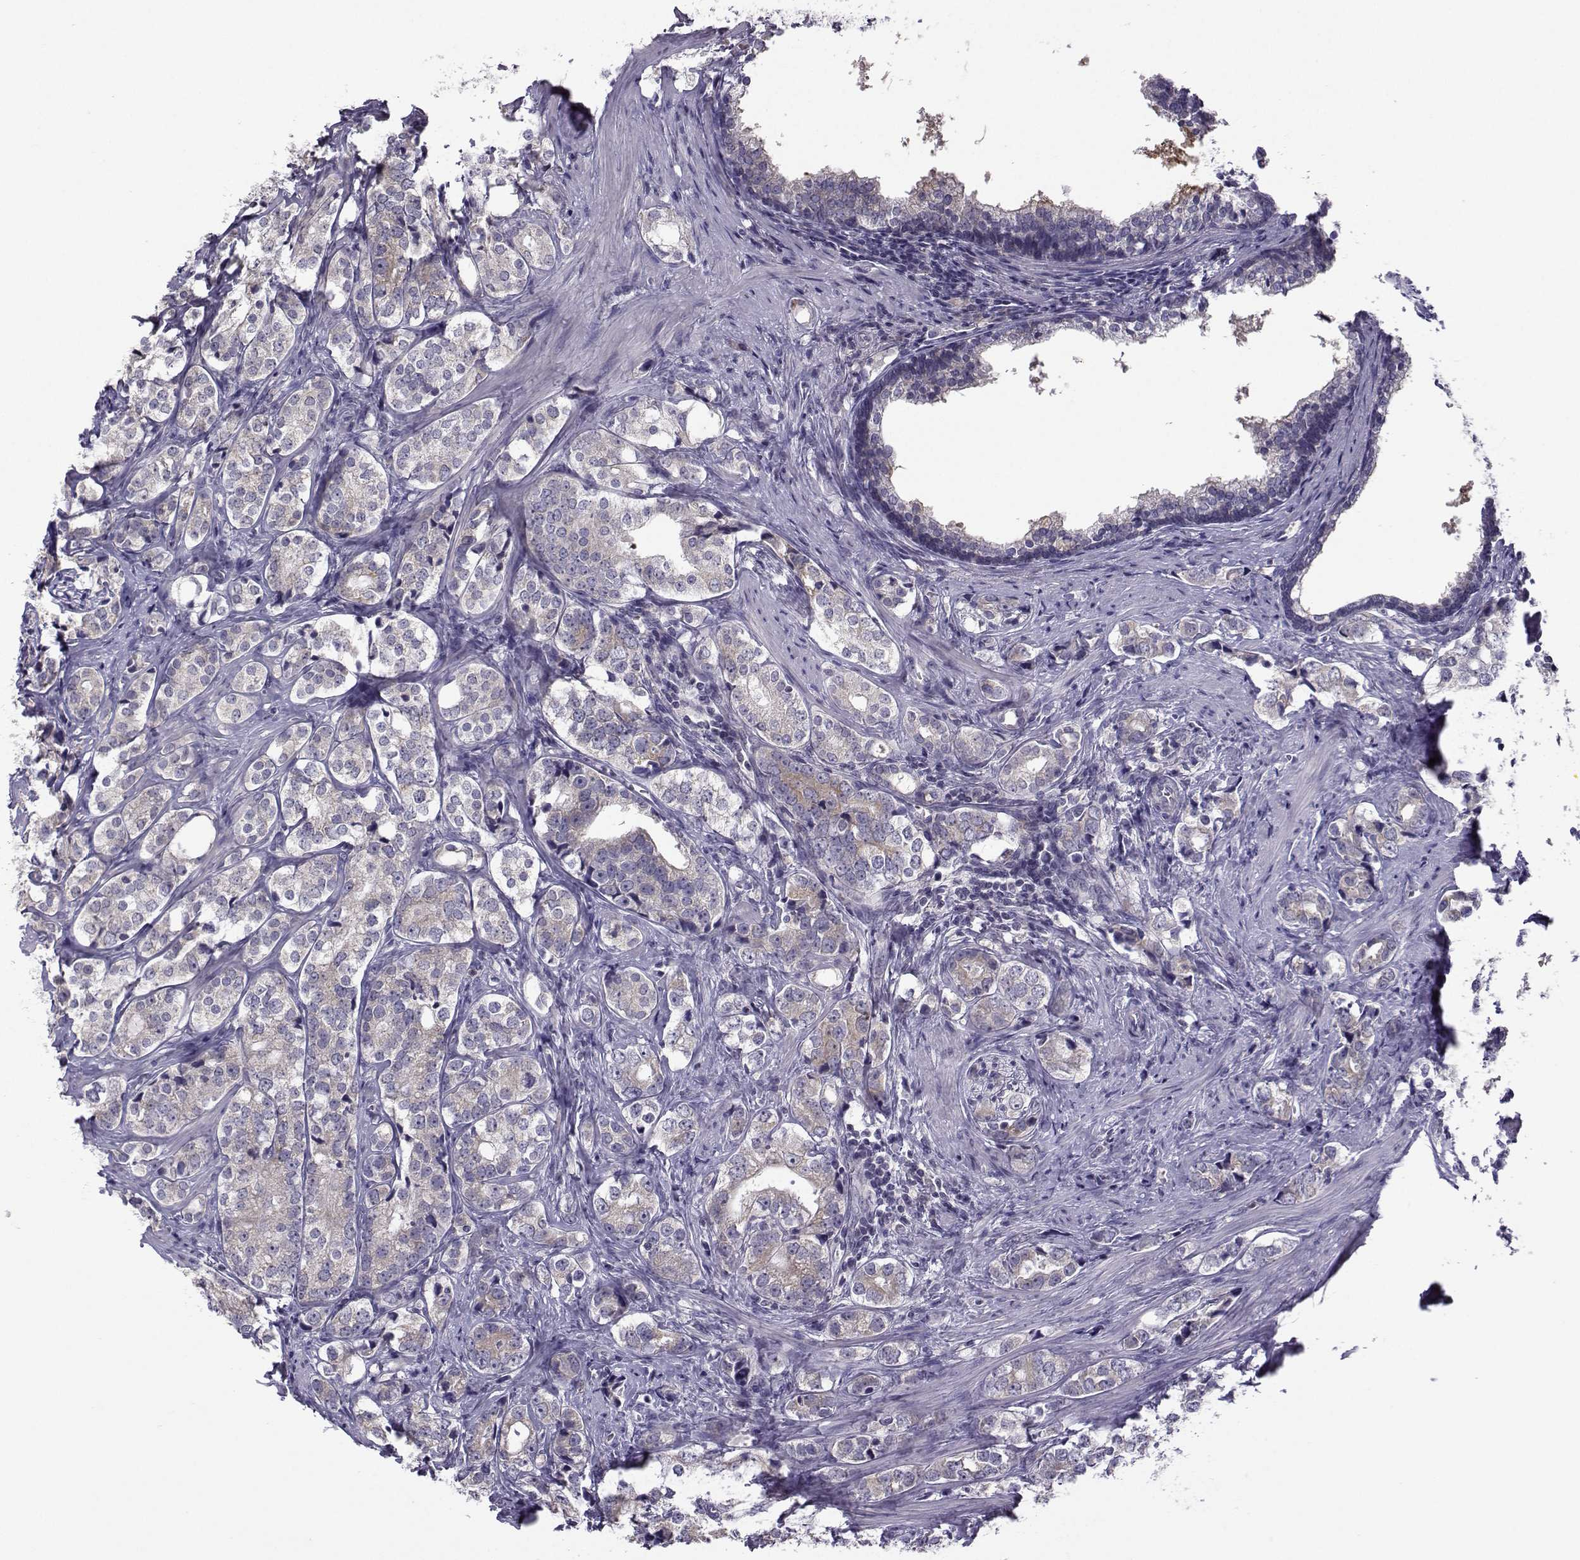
{"staining": {"intensity": "weak", "quantity": "<25%", "location": "cytoplasmic/membranous"}, "tissue": "prostate cancer", "cell_type": "Tumor cells", "image_type": "cancer", "snomed": [{"axis": "morphology", "description": "Adenocarcinoma, NOS"}, {"axis": "topography", "description": "Prostate and seminal vesicle, NOS"}], "caption": "Tumor cells are negative for protein expression in human prostate cancer. (DAB immunohistochemistry (IHC) with hematoxylin counter stain).", "gene": "FCAMR", "patient": {"sex": "male", "age": 63}}